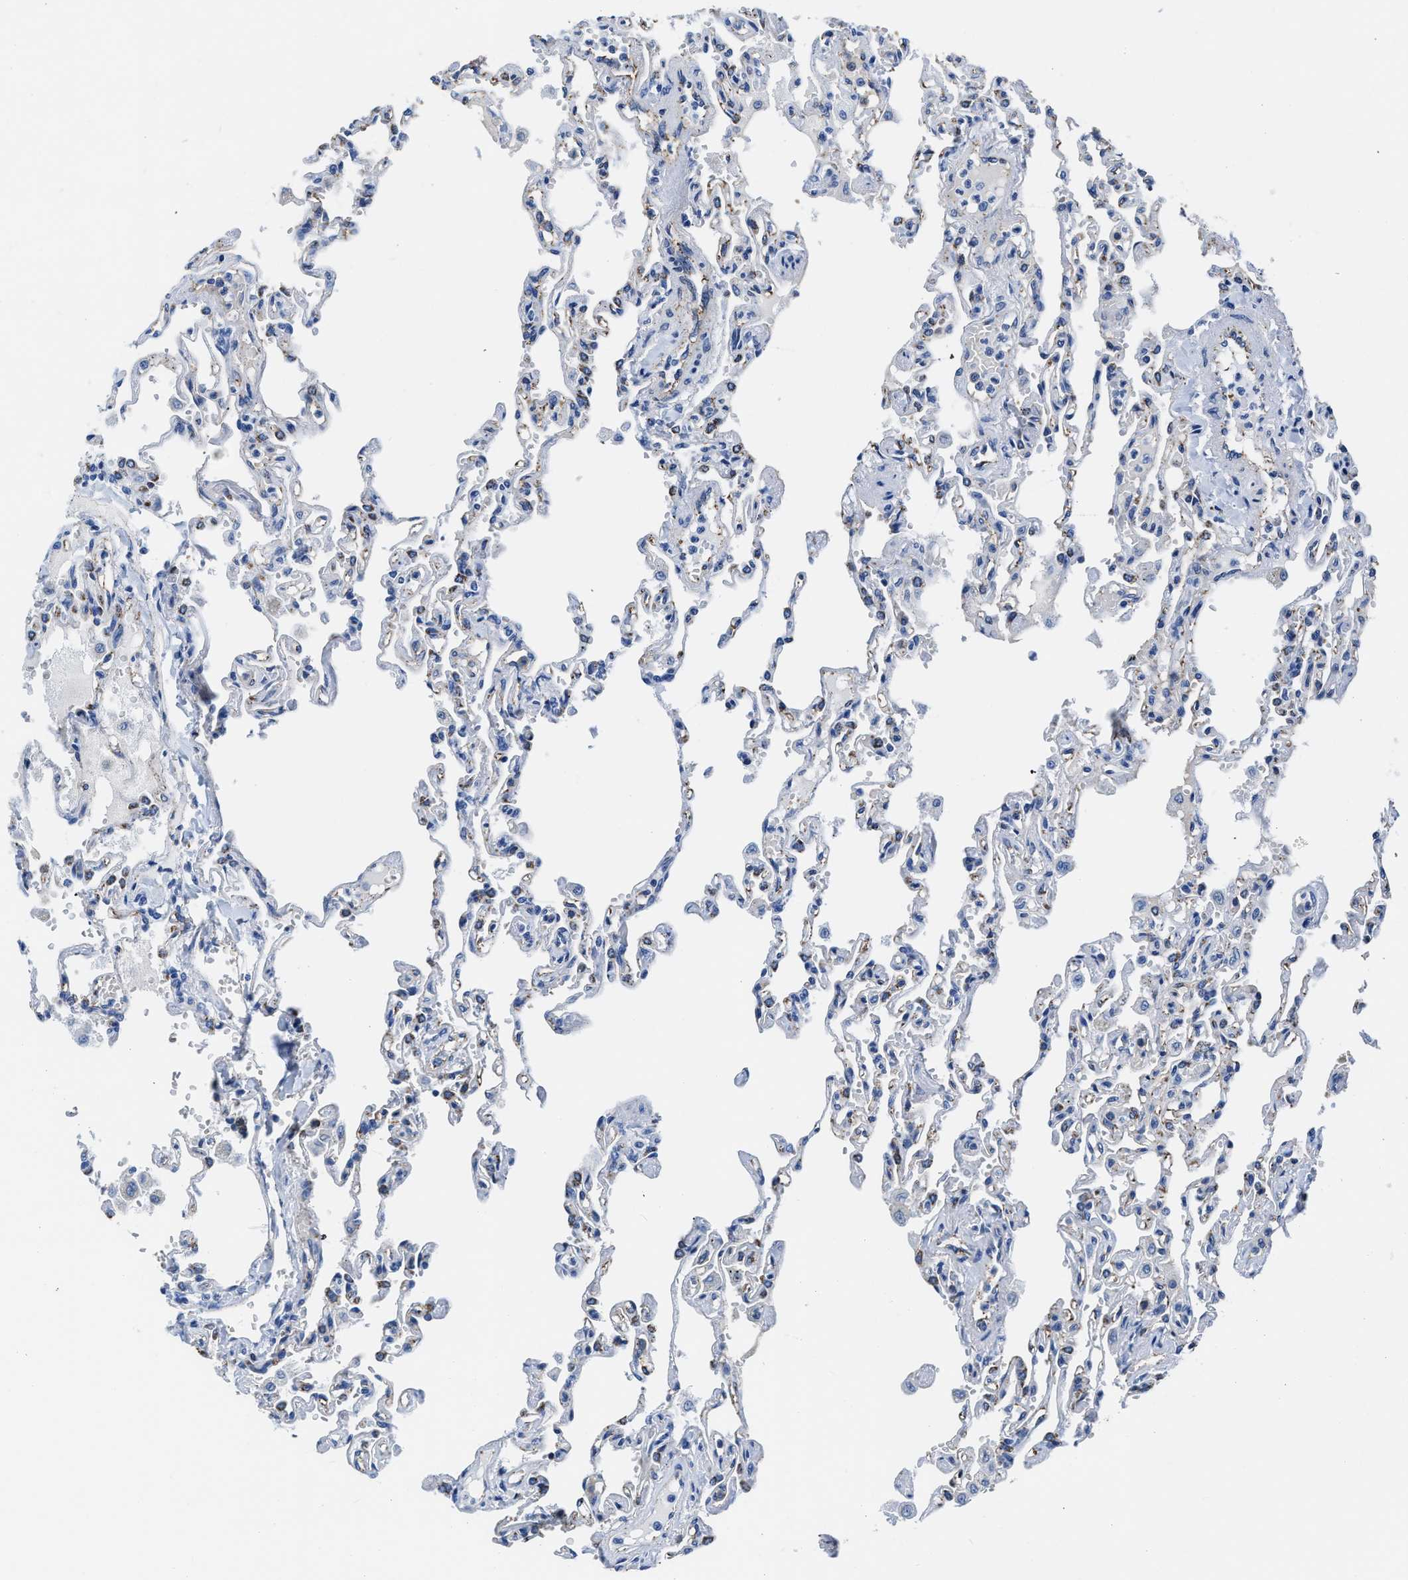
{"staining": {"intensity": "negative", "quantity": "none", "location": "none"}, "tissue": "lung", "cell_type": "Alveolar cells", "image_type": "normal", "snomed": [{"axis": "morphology", "description": "Normal tissue, NOS"}, {"axis": "topography", "description": "Lung"}], "caption": "An immunohistochemistry (IHC) image of unremarkable lung is shown. There is no staining in alveolar cells of lung. (Stains: DAB (3,3'-diaminobenzidine) immunohistochemistry with hematoxylin counter stain, Microscopy: brightfield microscopy at high magnification).", "gene": "KCNMB3", "patient": {"sex": "male", "age": 21}}